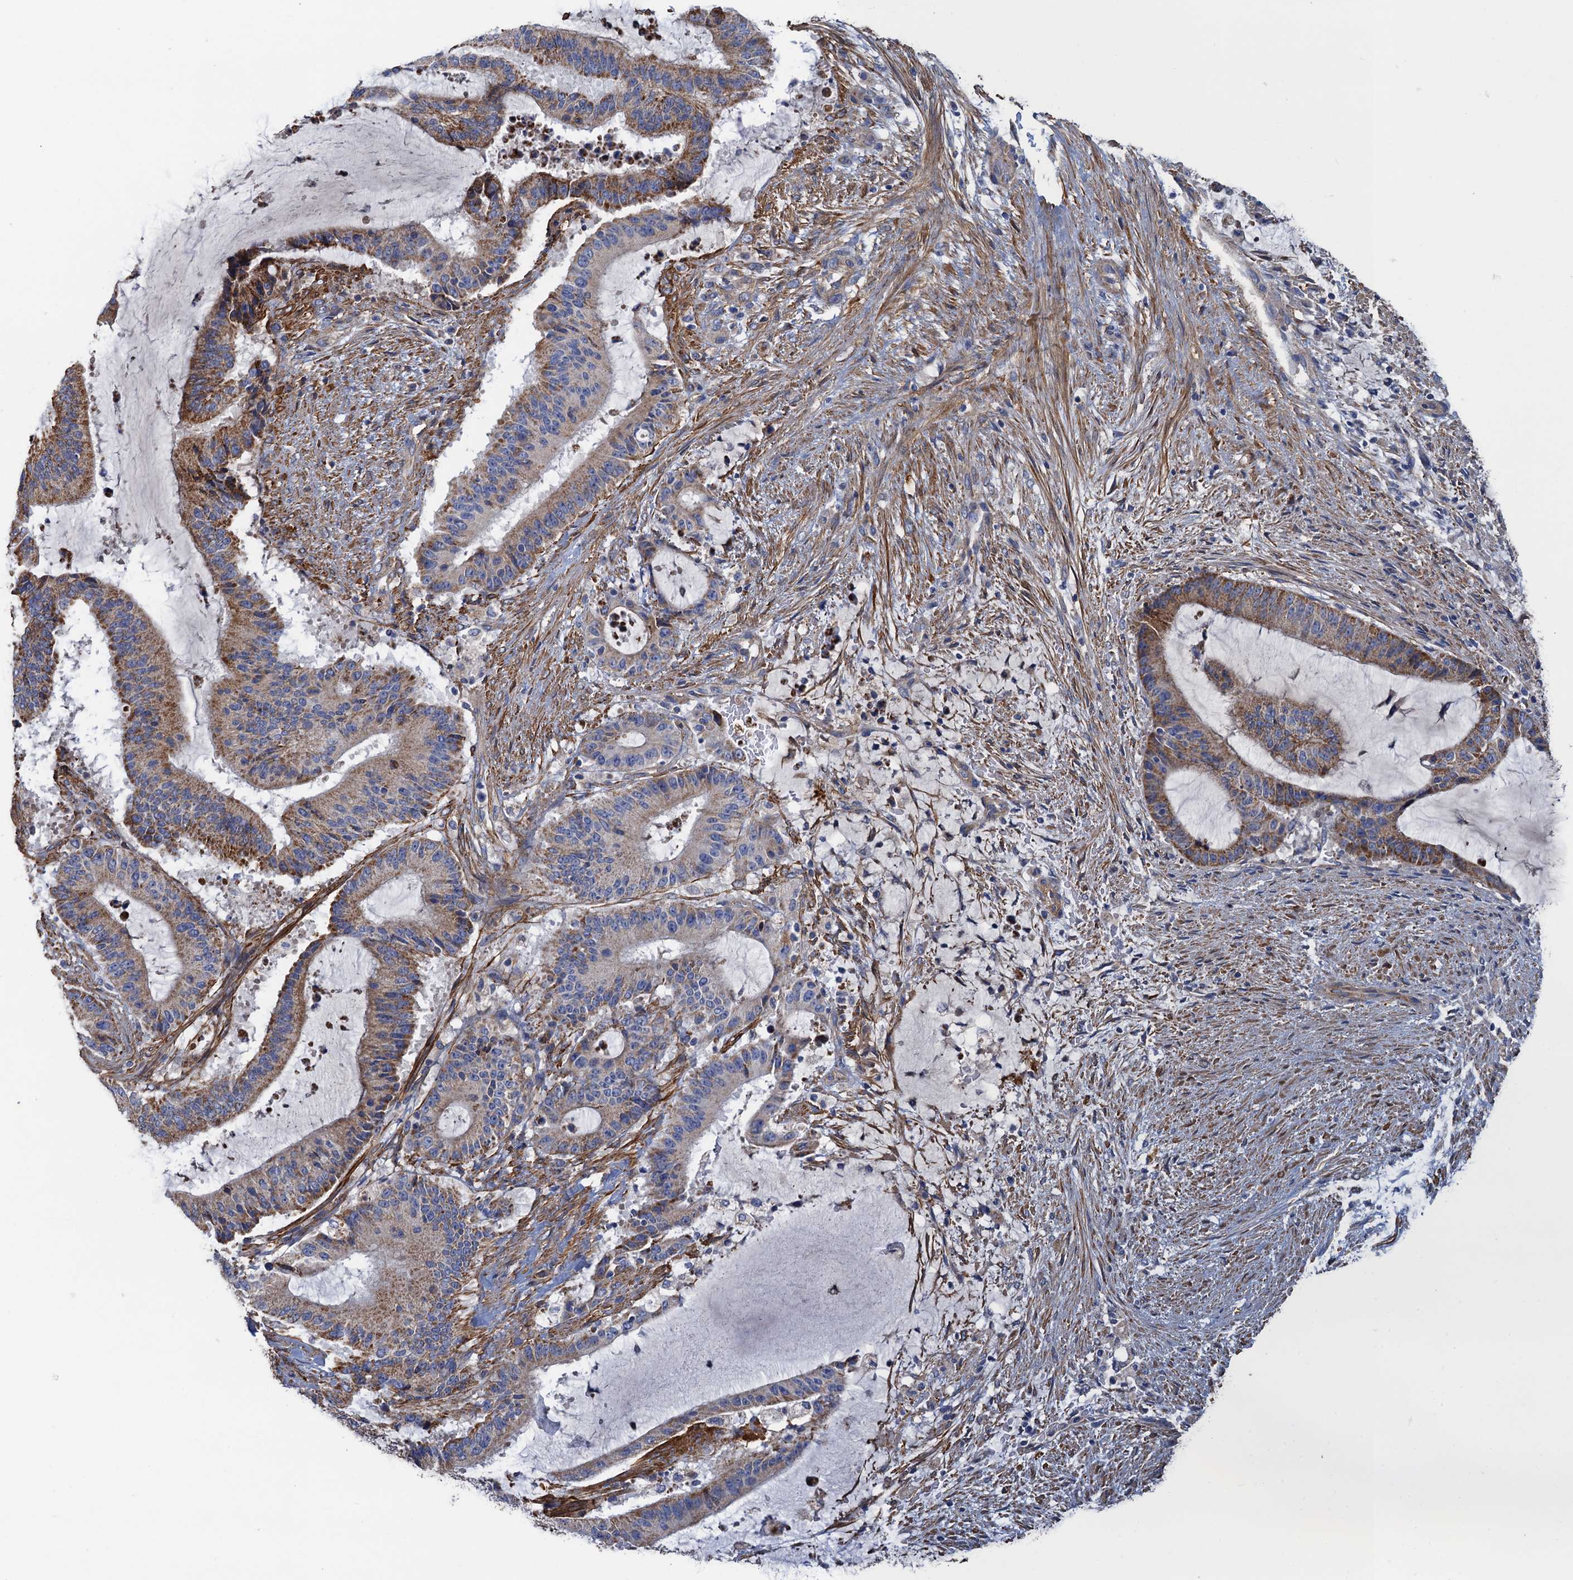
{"staining": {"intensity": "moderate", "quantity": "25%-75%", "location": "cytoplasmic/membranous"}, "tissue": "liver cancer", "cell_type": "Tumor cells", "image_type": "cancer", "snomed": [{"axis": "morphology", "description": "Normal tissue, NOS"}, {"axis": "morphology", "description": "Cholangiocarcinoma"}, {"axis": "topography", "description": "Liver"}, {"axis": "topography", "description": "Peripheral nerve tissue"}], "caption": "DAB immunohistochemical staining of liver cancer (cholangiocarcinoma) shows moderate cytoplasmic/membranous protein staining in about 25%-75% of tumor cells.", "gene": "GCSH", "patient": {"sex": "female", "age": 73}}